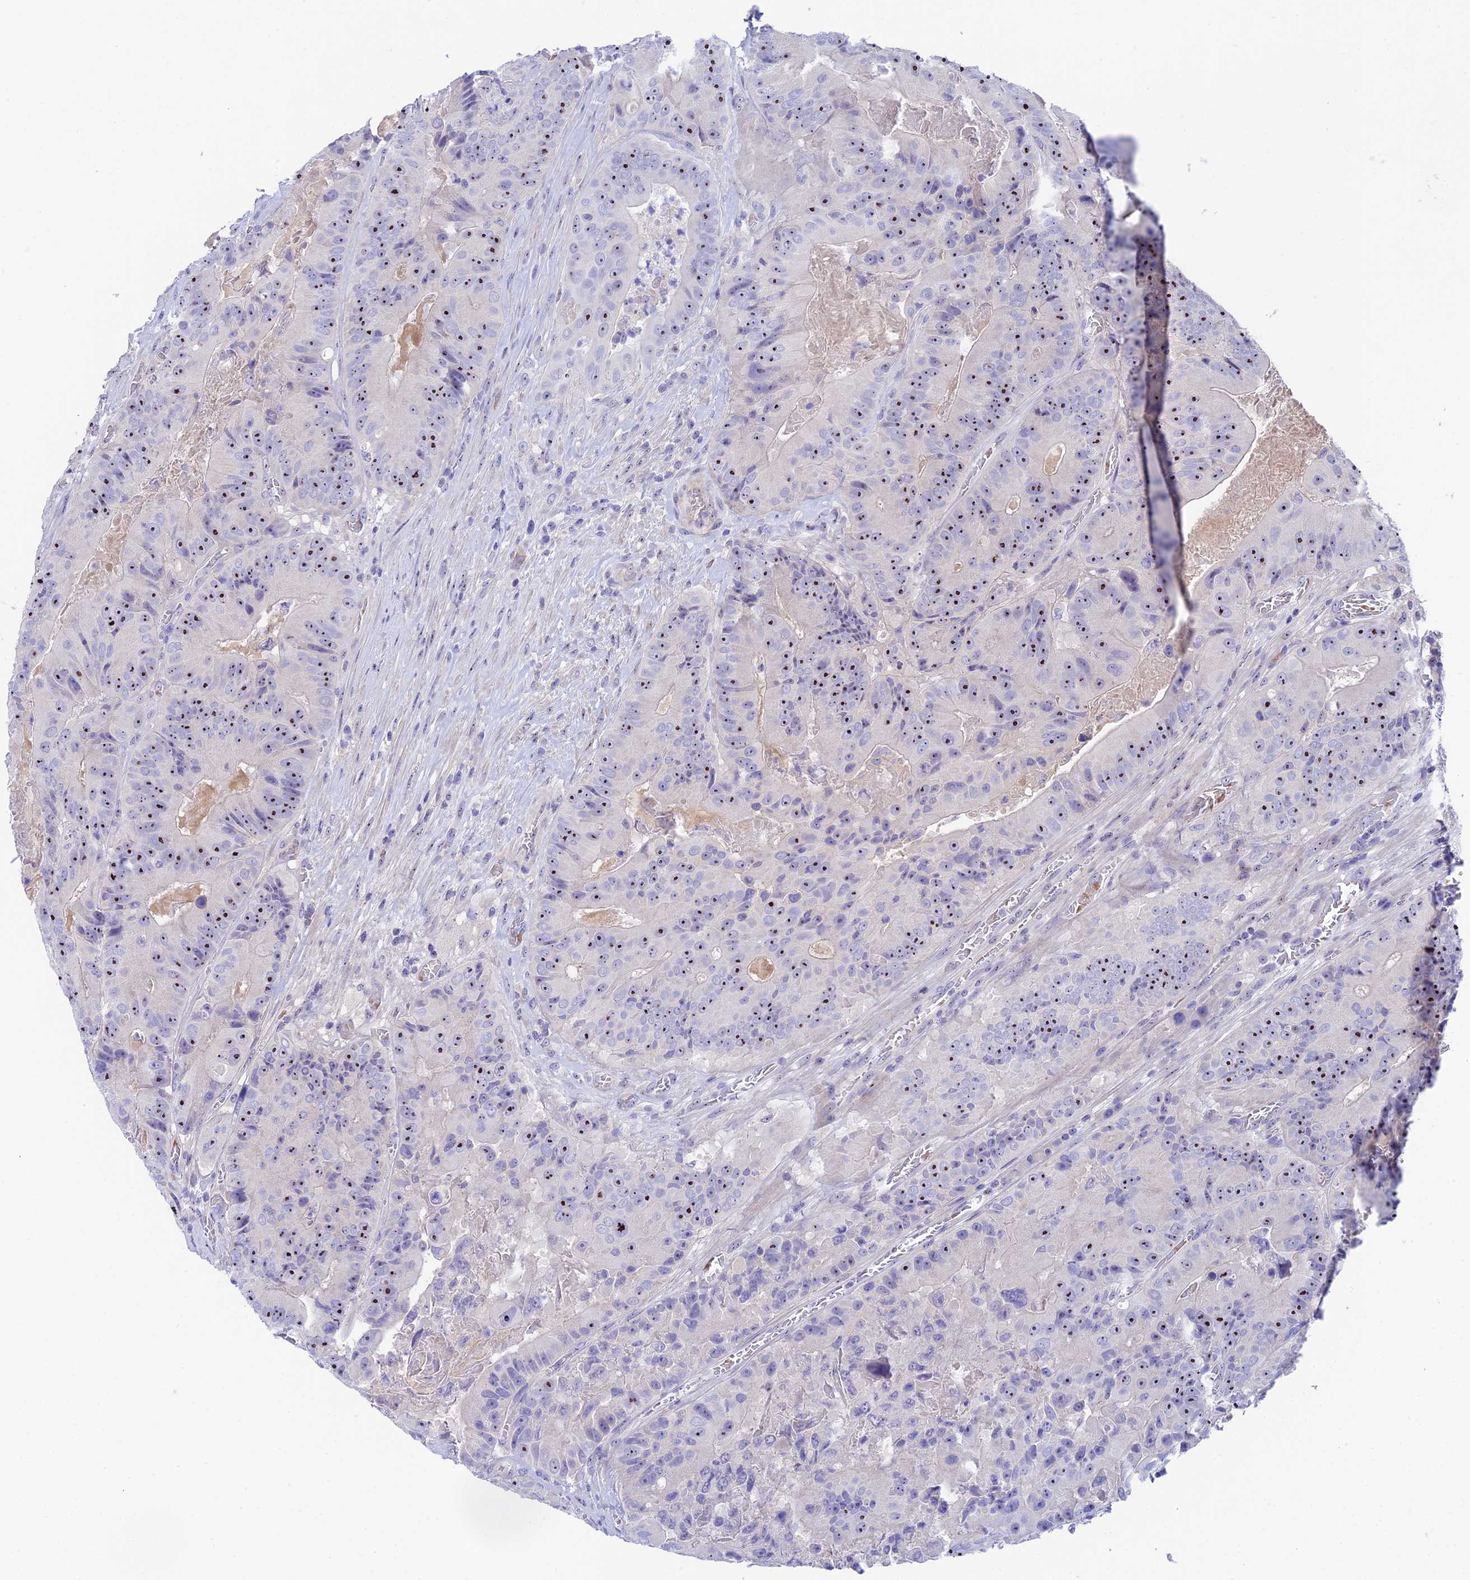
{"staining": {"intensity": "negative", "quantity": "none", "location": "none"}, "tissue": "colorectal cancer", "cell_type": "Tumor cells", "image_type": "cancer", "snomed": [{"axis": "morphology", "description": "Adenocarcinoma, NOS"}, {"axis": "topography", "description": "Colon"}], "caption": "Protein analysis of colorectal cancer (adenocarcinoma) demonstrates no significant positivity in tumor cells. (DAB (3,3'-diaminobenzidine) immunohistochemistry visualized using brightfield microscopy, high magnification).", "gene": "DUSP29", "patient": {"sex": "female", "age": 86}}